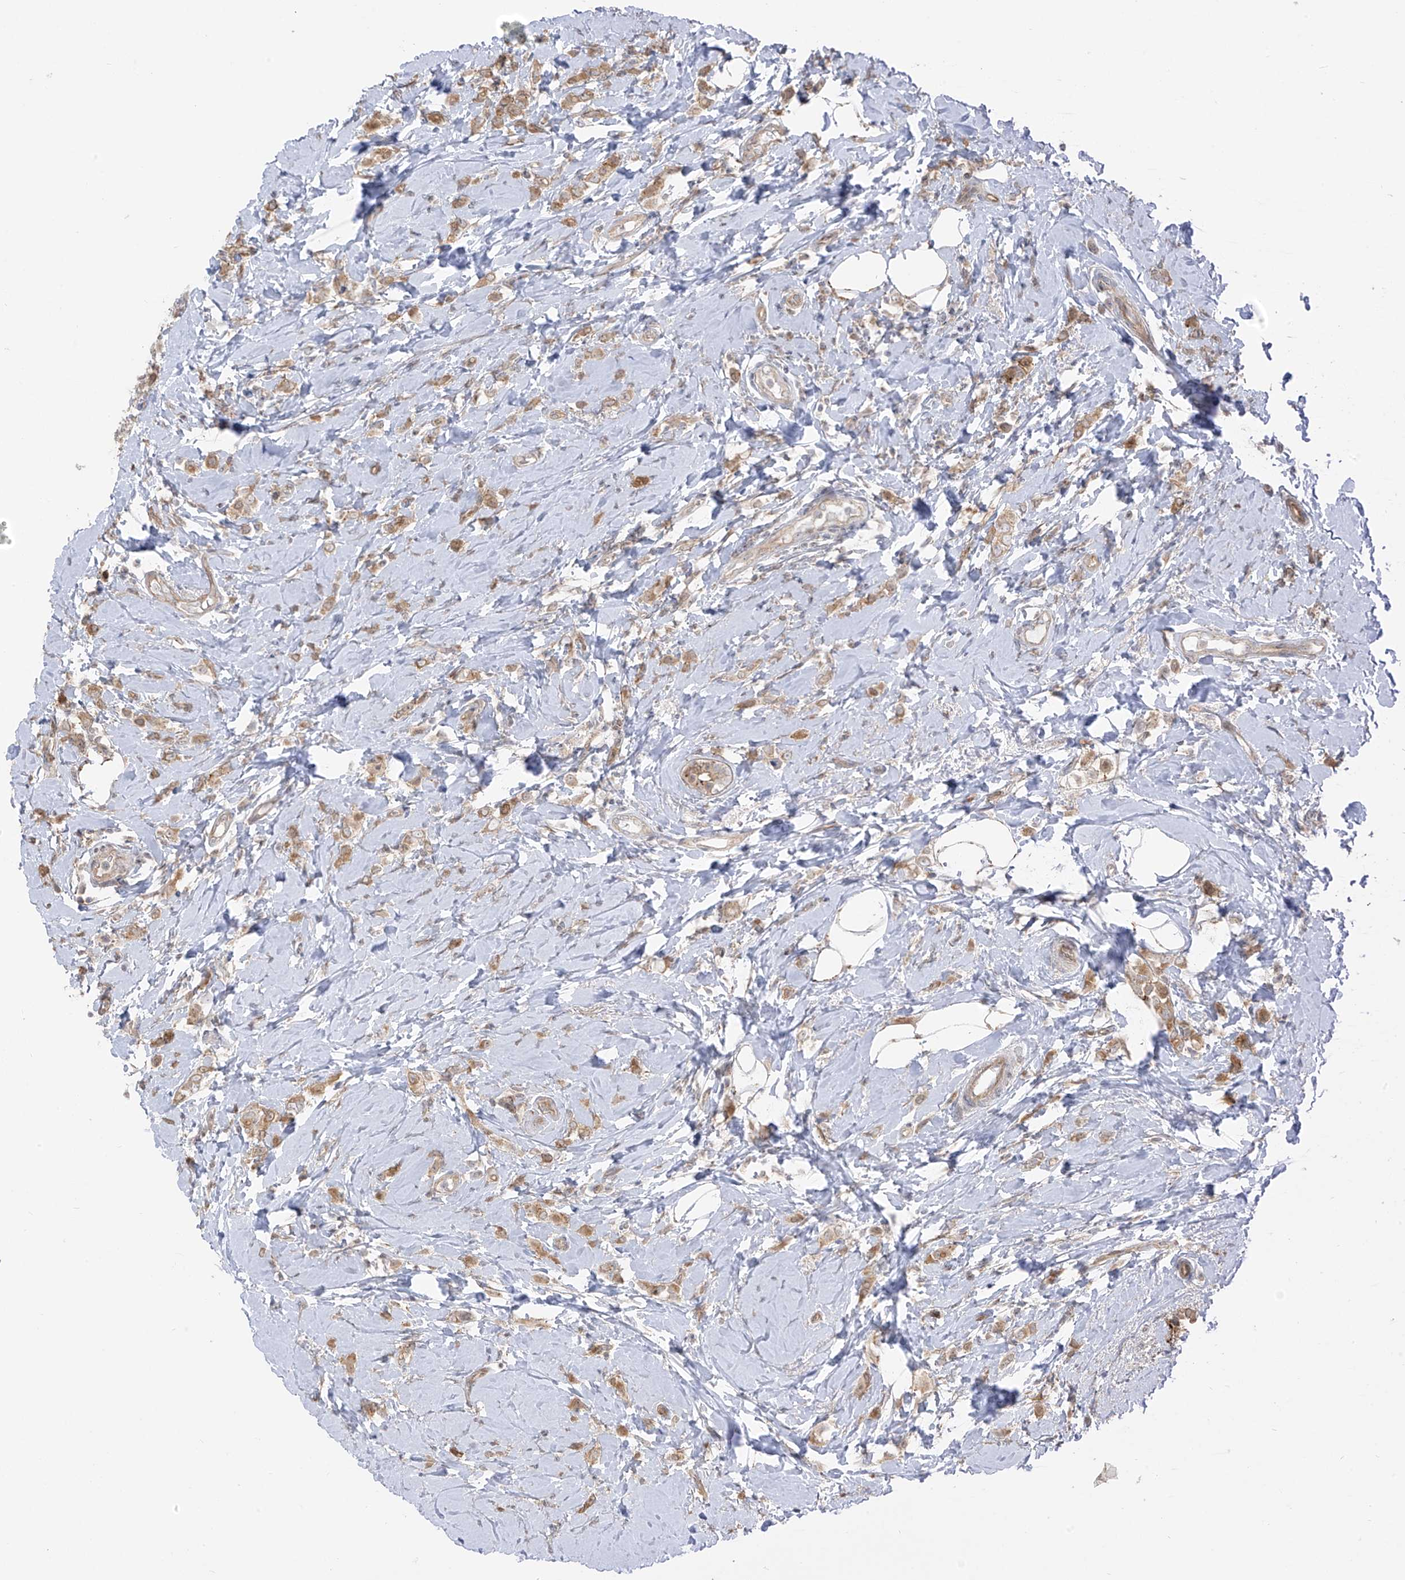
{"staining": {"intensity": "moderate", "quantity": ">75%", "location": "cytoplasmic/membranous"}, "tissue": "breast cancer", "cell_type": "Tumor cells", "image_type": "cancer", "snomed": [{"axis": "morphology", "description": "Lobular carcinoma"}, {"axis": "topography", "description": "Breast"}], "caption": "Immunohistochemical staining of human breast lobular carcinoma demonstrates medium levels of moderate cytoplasmic/membranous protein staining in approximately >75% of tumor cells.", "gene": "PDE11A", "patient": {"sex": "female", "age": 47}}